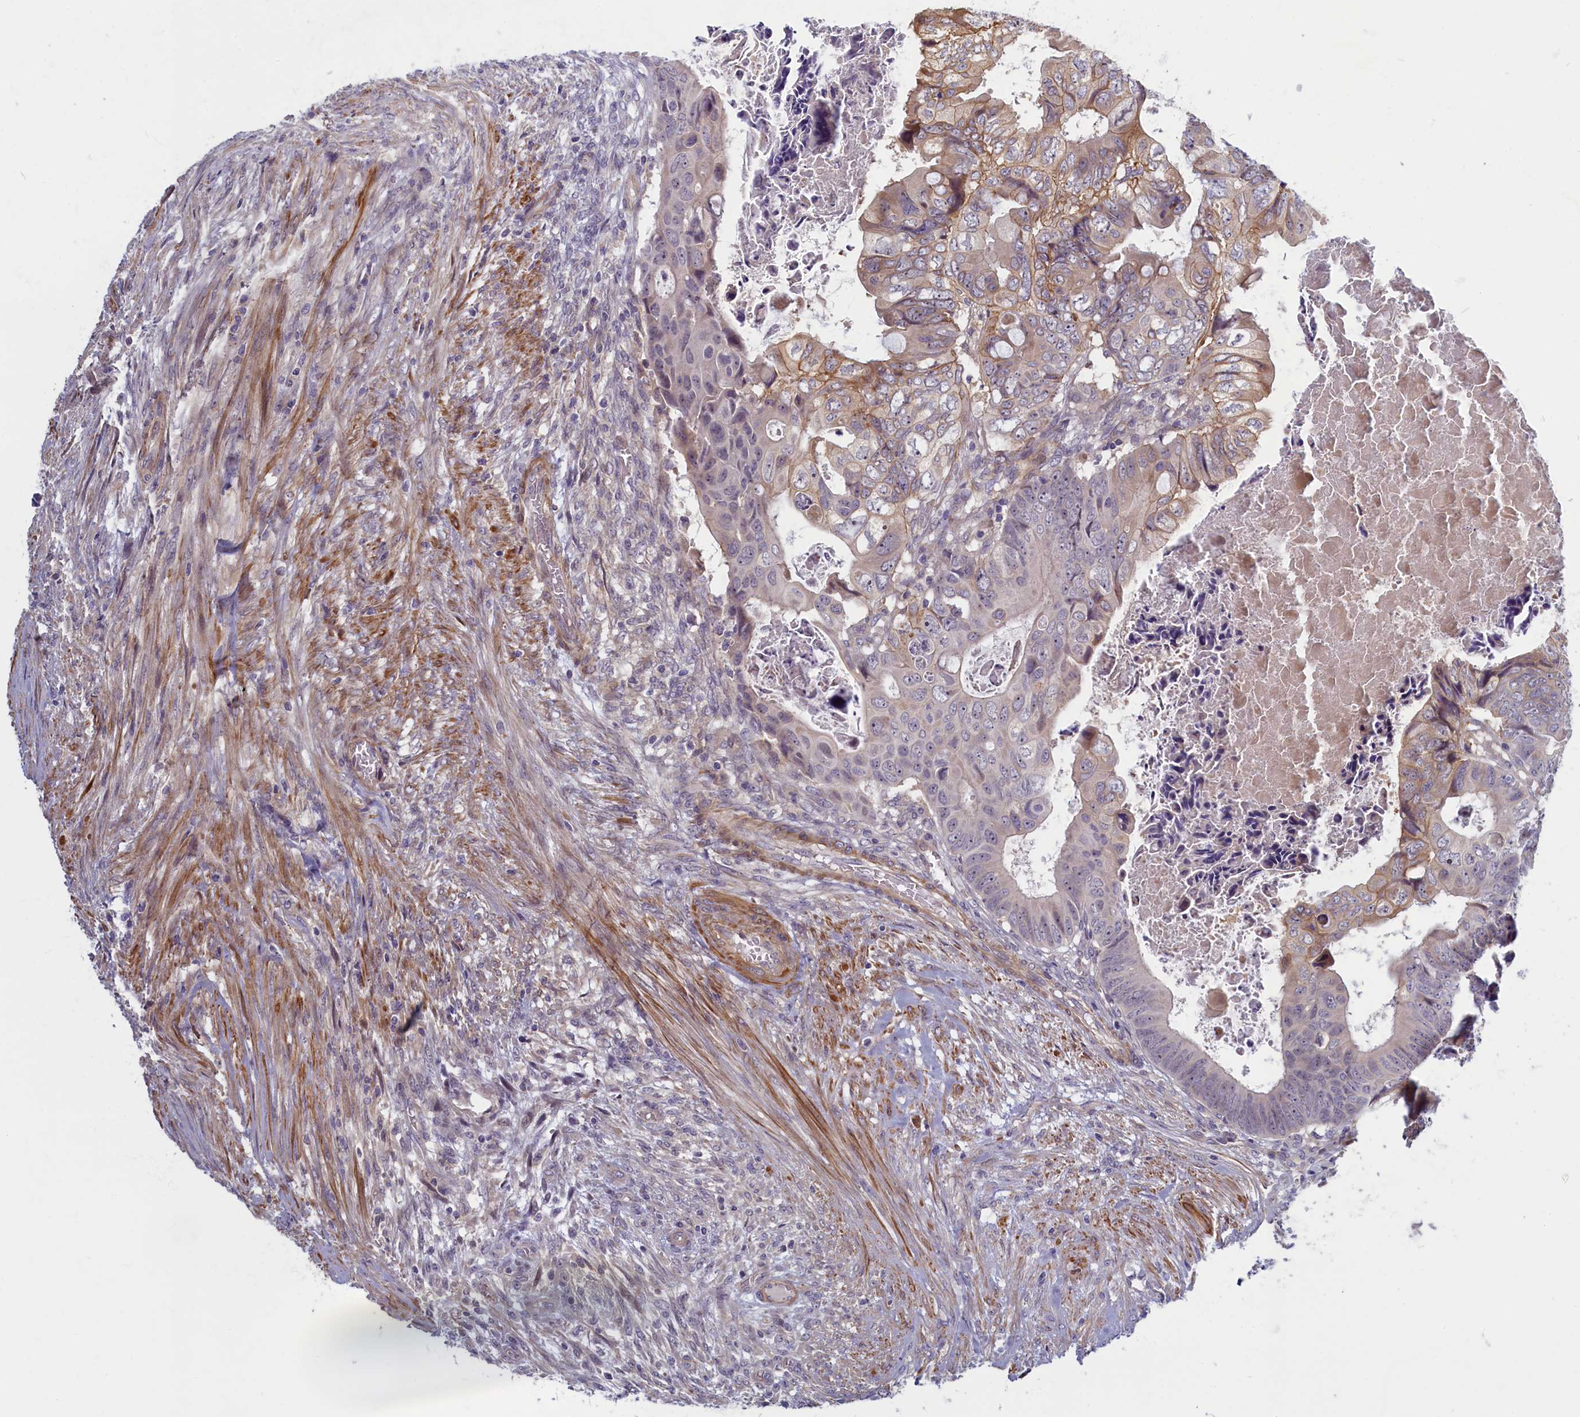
{"staining": {"intensity": "weak", "quantity": "<25%", "location": "cytoplasmic/membranous"}, "tissue": "colorectal cancer", "cell_type": "Tumor cells", "image_type": "cancer", "snomed": [{"axis": "morphology", "description": "Adenocarcinoma, NOS"}, {"axis": "topography", "description": "Rectum"}], "caption": "Immunohistochemical staining of colorectal cancer demonstrates no significant positivity in tumor cells.", "gene": "TRPM4", "patient": {"sex": "female", "age": 78}}